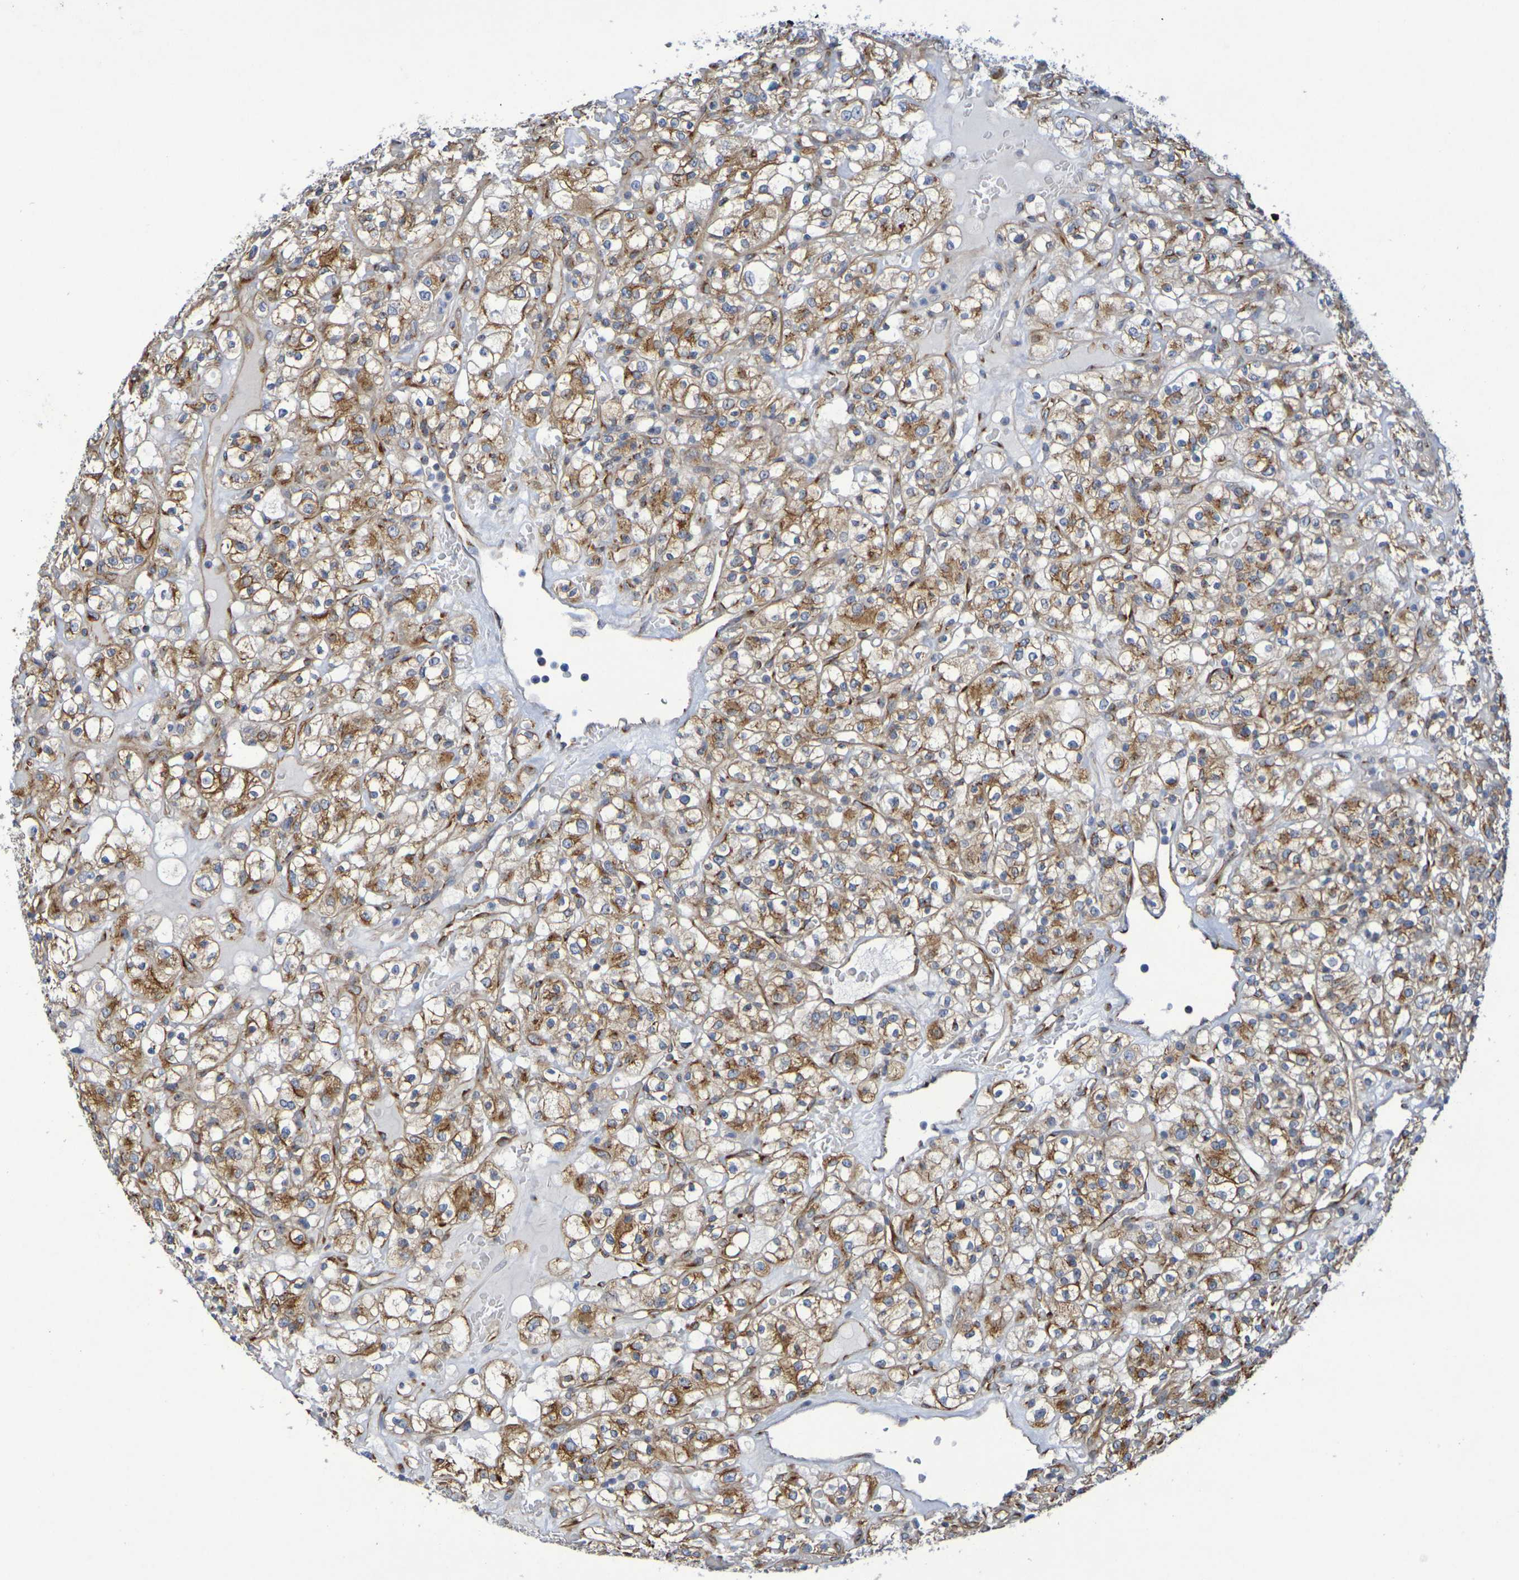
{"staining": {"intensity": "moderate", "quantity": ">75%", "location": "cytoplasmic/membranous"}, "tissue": "renal cancer", "cell_type": "Tumor cells", "image_type": "cancer", "snomed": [{"axis": "morphology", "description": "Normal tissue, NOS"}, {"axis": "morphology", "description": "Adenocarcinoma, NOS"}, {"axis": "topography", "description": "Kidney"}], "caption": "Immunohistochemical staining of human renal cancer shows medium levels of moderate cytoplasmic/membranous positivity in about >75% of tumor cells.", "gene": "DCP2", "patient": {"sex": "female", "age": 72}}